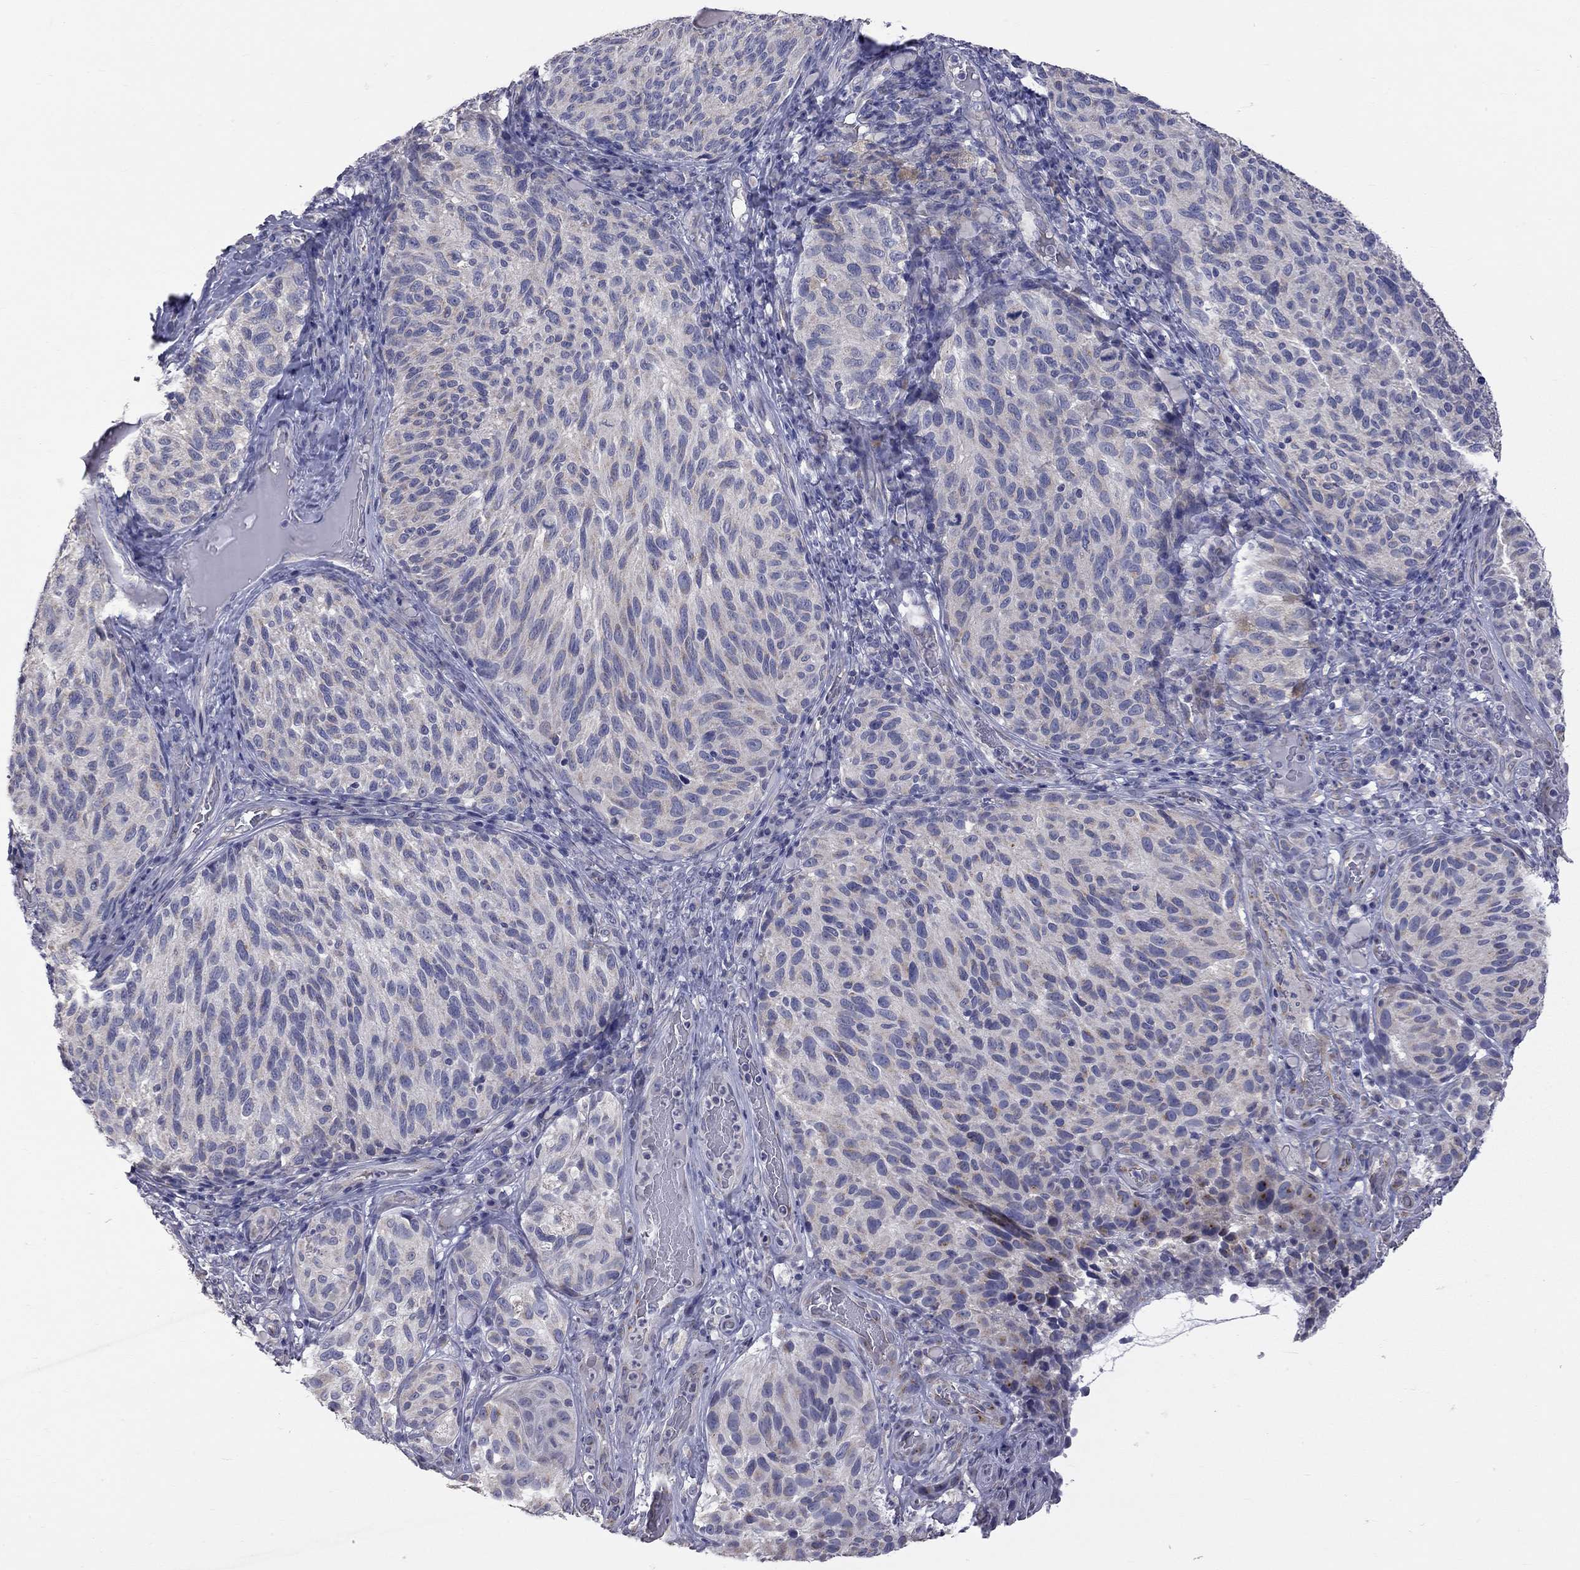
{"staining": {"intensity": "negative", "quantity": "none", "location": "none"}, "tissue": "melanoma", "cell_type": "Tumor cells", "image_type": "cancer", "snomed": [{"axis": "morphology", "description": "Malignant melanoma, NOS"}, {"axis": "topography", "description": "Skin"}], "caption": "Immunohistochemical staining of malignant melanoma exhibits no significant positivity in tumor cells. The staining was performed using DAB to visualize the protein expression in brown, while the nuclei were stained in blue with hematoxylin (Magnification: 20x).", "gene": "OPRK1", "patient": {"sex": "female", "age": 73}}